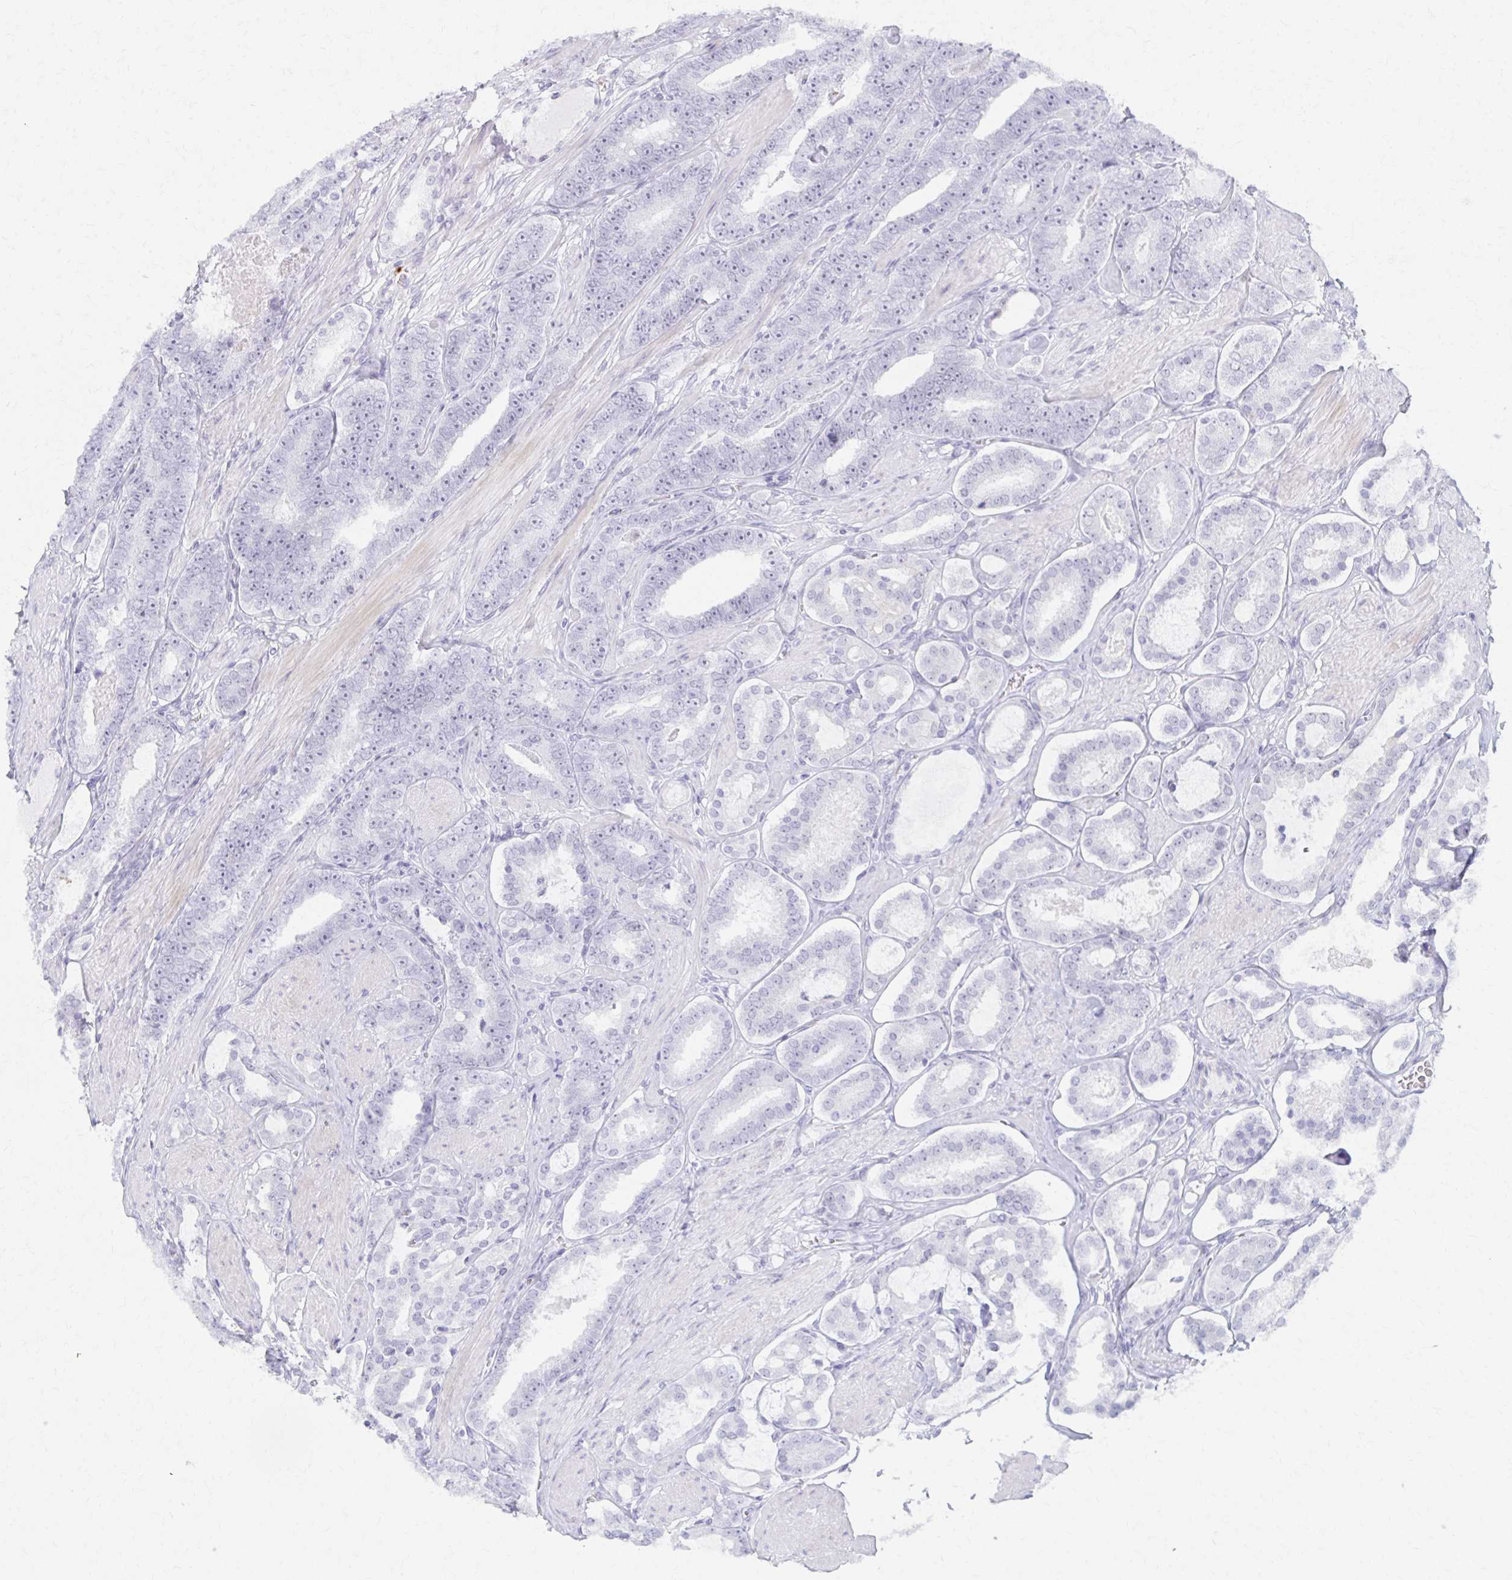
{"staining": {"intensity": "negative", "quantity": "none", "location": "none"}, "tissue": "prostate cancer", "cell_type": "Tumor cells", "image_type": "cancer", "snomed": [{"axis": "morphology", "description": "Adenocarcinoma, High grade"}, {"axis": "topography", "description": "Prostate"}], "caption": "Protein analysis of prostate high-grade adenocarcinoma demonstrates no significant expression in tumor cells. The staining is performed using DAB (3,3'-diaminobenzidine) brown chromogen with nuclei counter-stained in using hematoxylin.", "gene": "MORC4", "patient": {"sex": "male", "age": 63}}